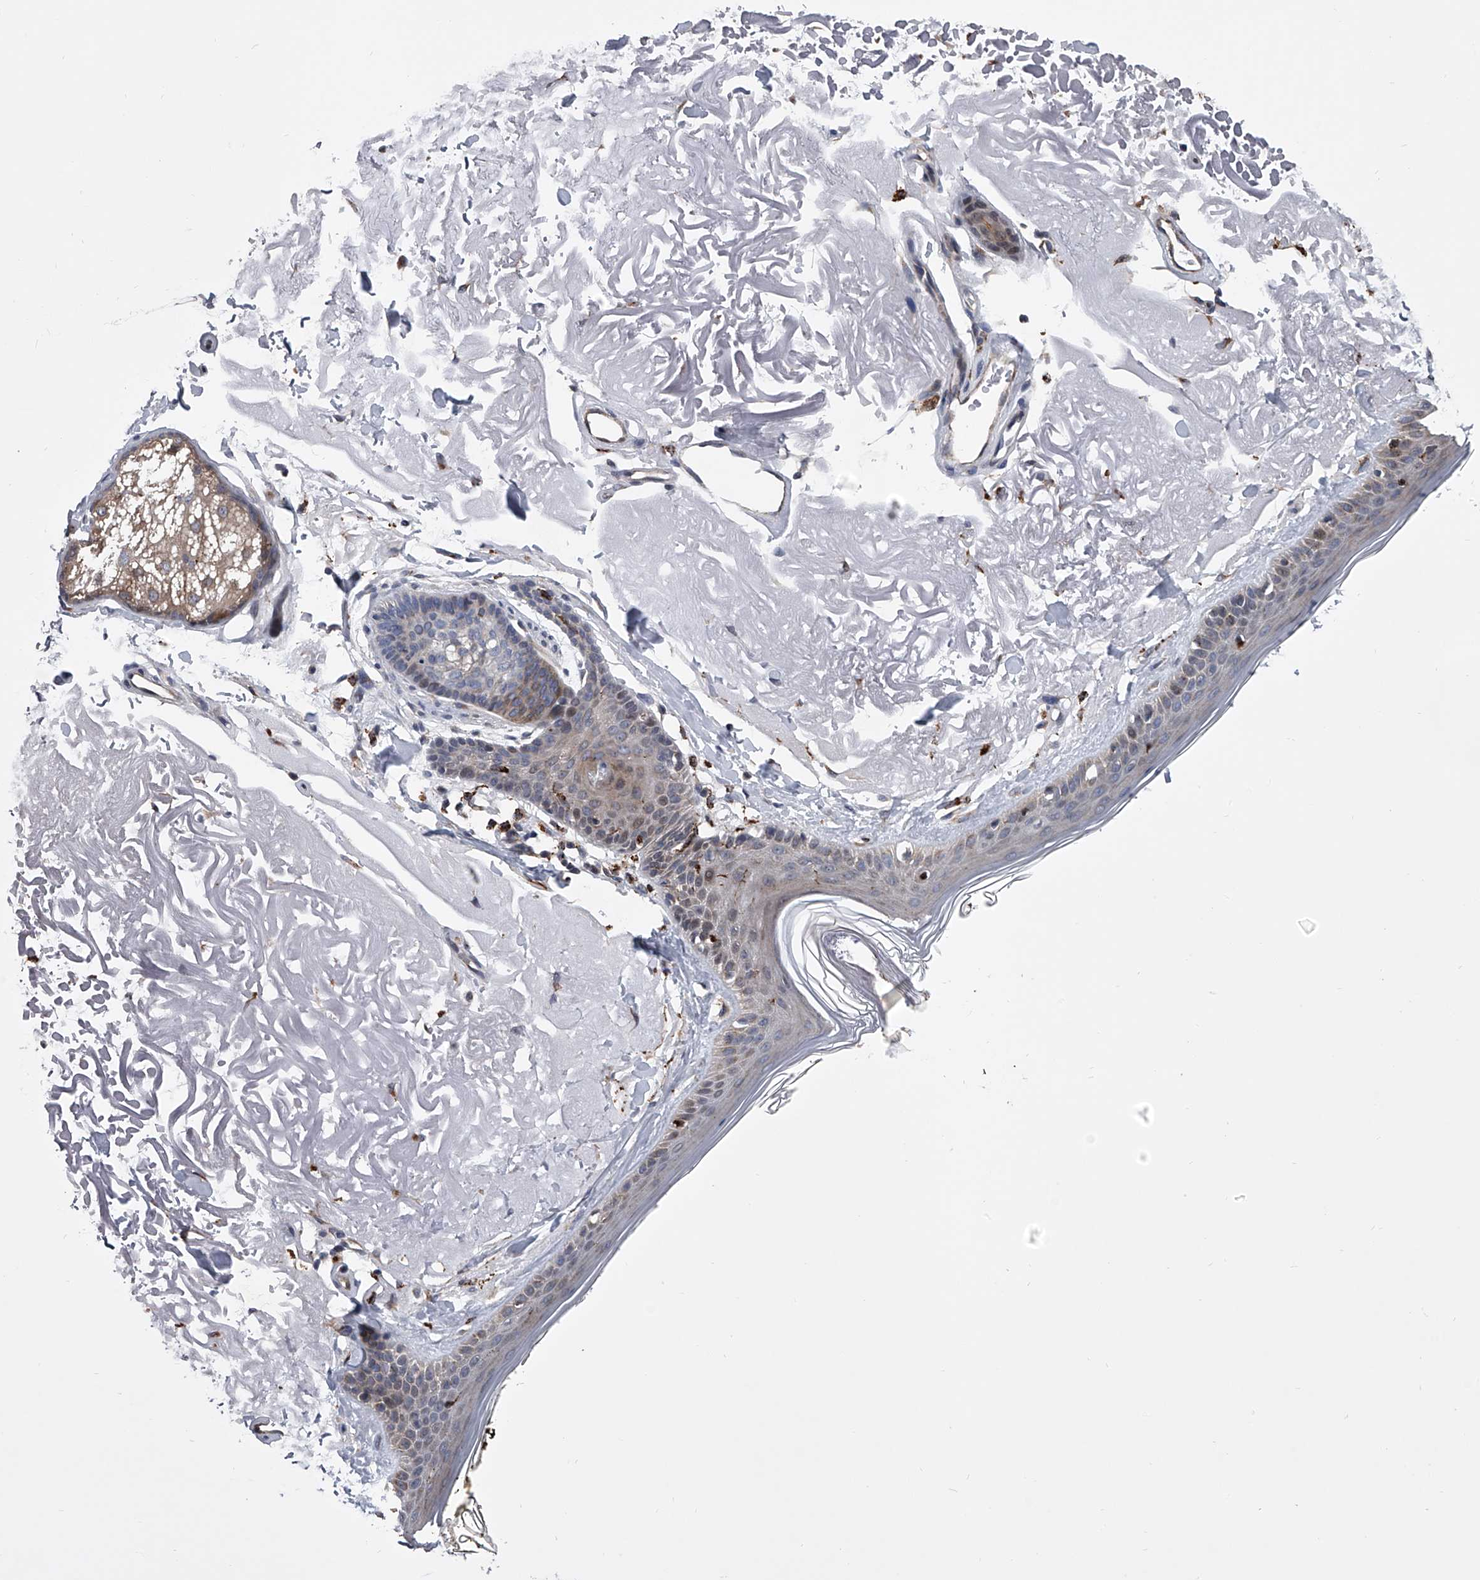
{"staining": {"intensity": "negative", "quantity": "none", "location": "none"}, "tissue": "skin", "cell_type": "Fibroblasts", "image_type": "normal", "snomed": [{"axis": "morphology", "description": "Normal tissue, NOS"}, {"axis": "topography", "description": "Skin"}, {"axis": "topography", "description": "Skeletal muscle"}], "caption": "Immunohistochemistry (IHC) photomicrograph of unremarkable skin stained for a protein (brown), which displays no staining in fibroblasts.", "gene": "TRIM8", "patient": {"sex": "male", "age": 83}}